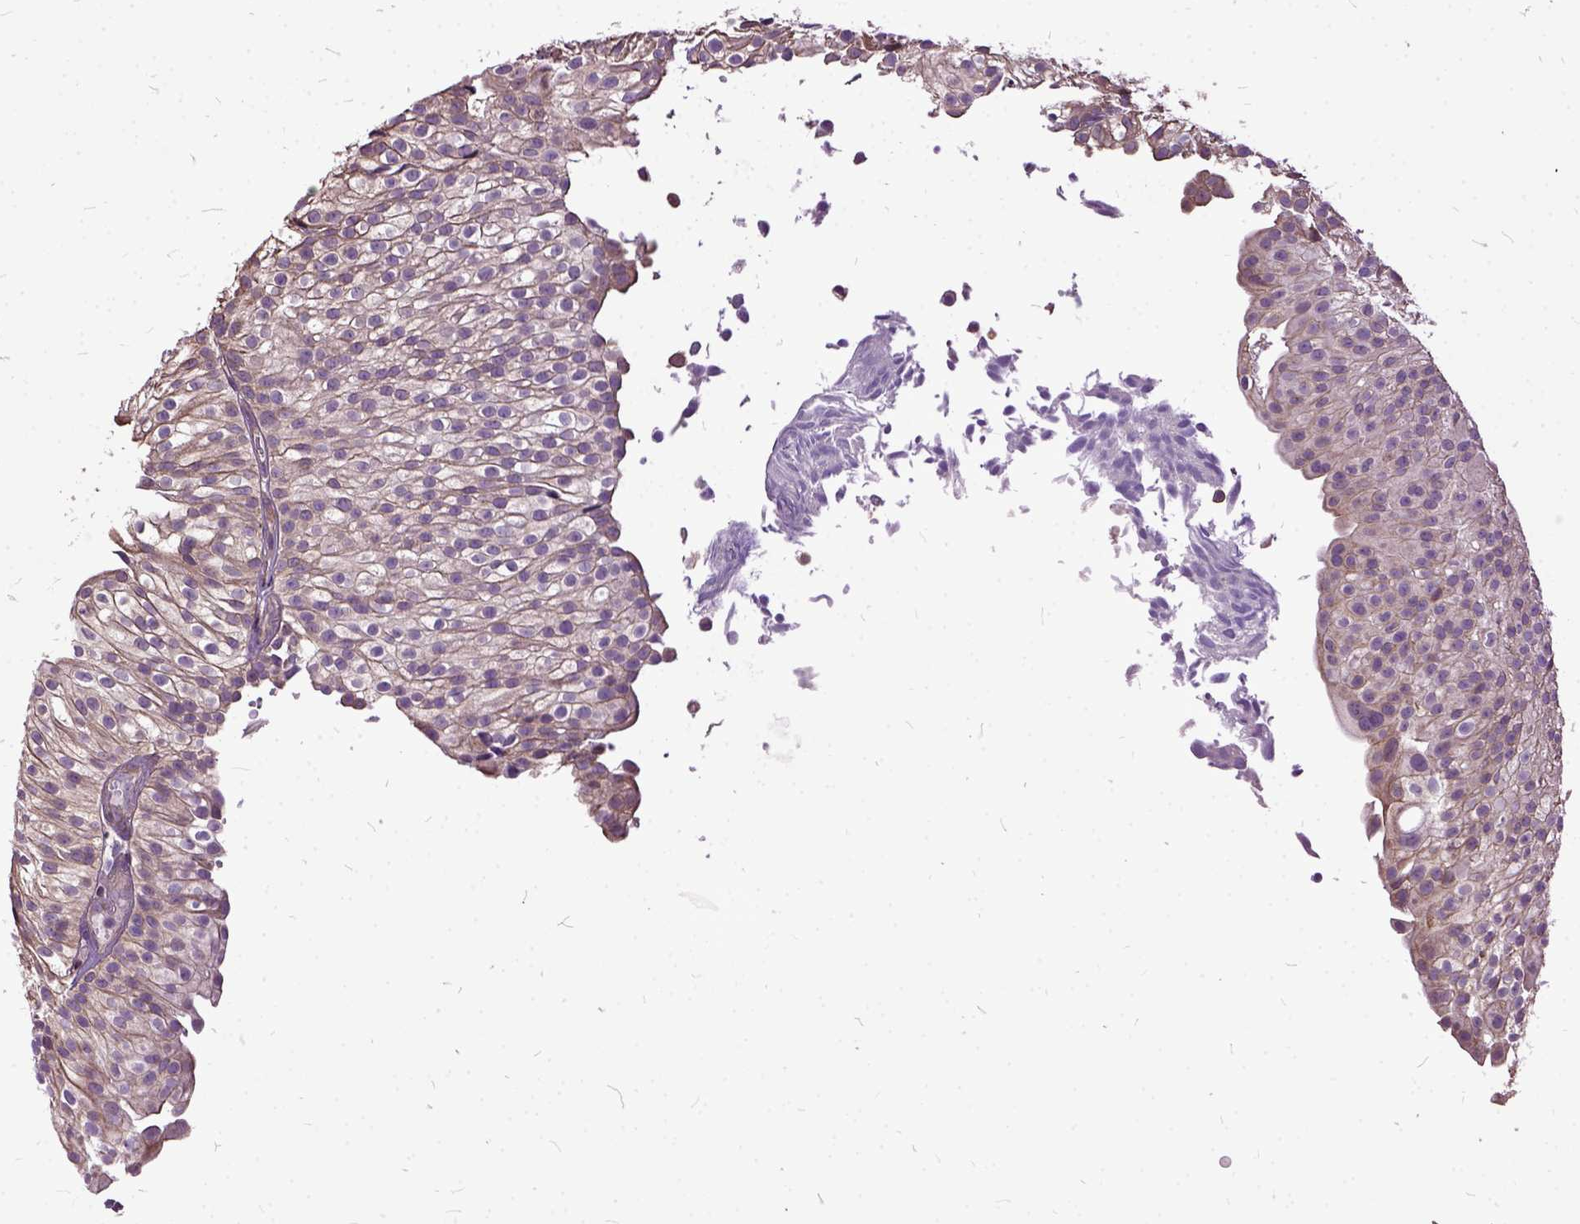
{"staining": {"intensity": "weak", "quantity": "<25%", "location": "cytoplasmic/membranous"}, "tissue": "urothelial cancer", "cell_type": "Tumor cells", "image_type": "cancer", "snomed": [{"axis": "morphology", "description": "Urothelial carcinoma, Low grade"}, {"axis": "topography", "description": "Urinary bladder"}], "caption": "Human urothelial cancer stained for a protein using immunohistochemistry (IHC) shows no staining in tumor cells.", "gene": "AREG", "patient": {"sex": "male", "age": 70}}